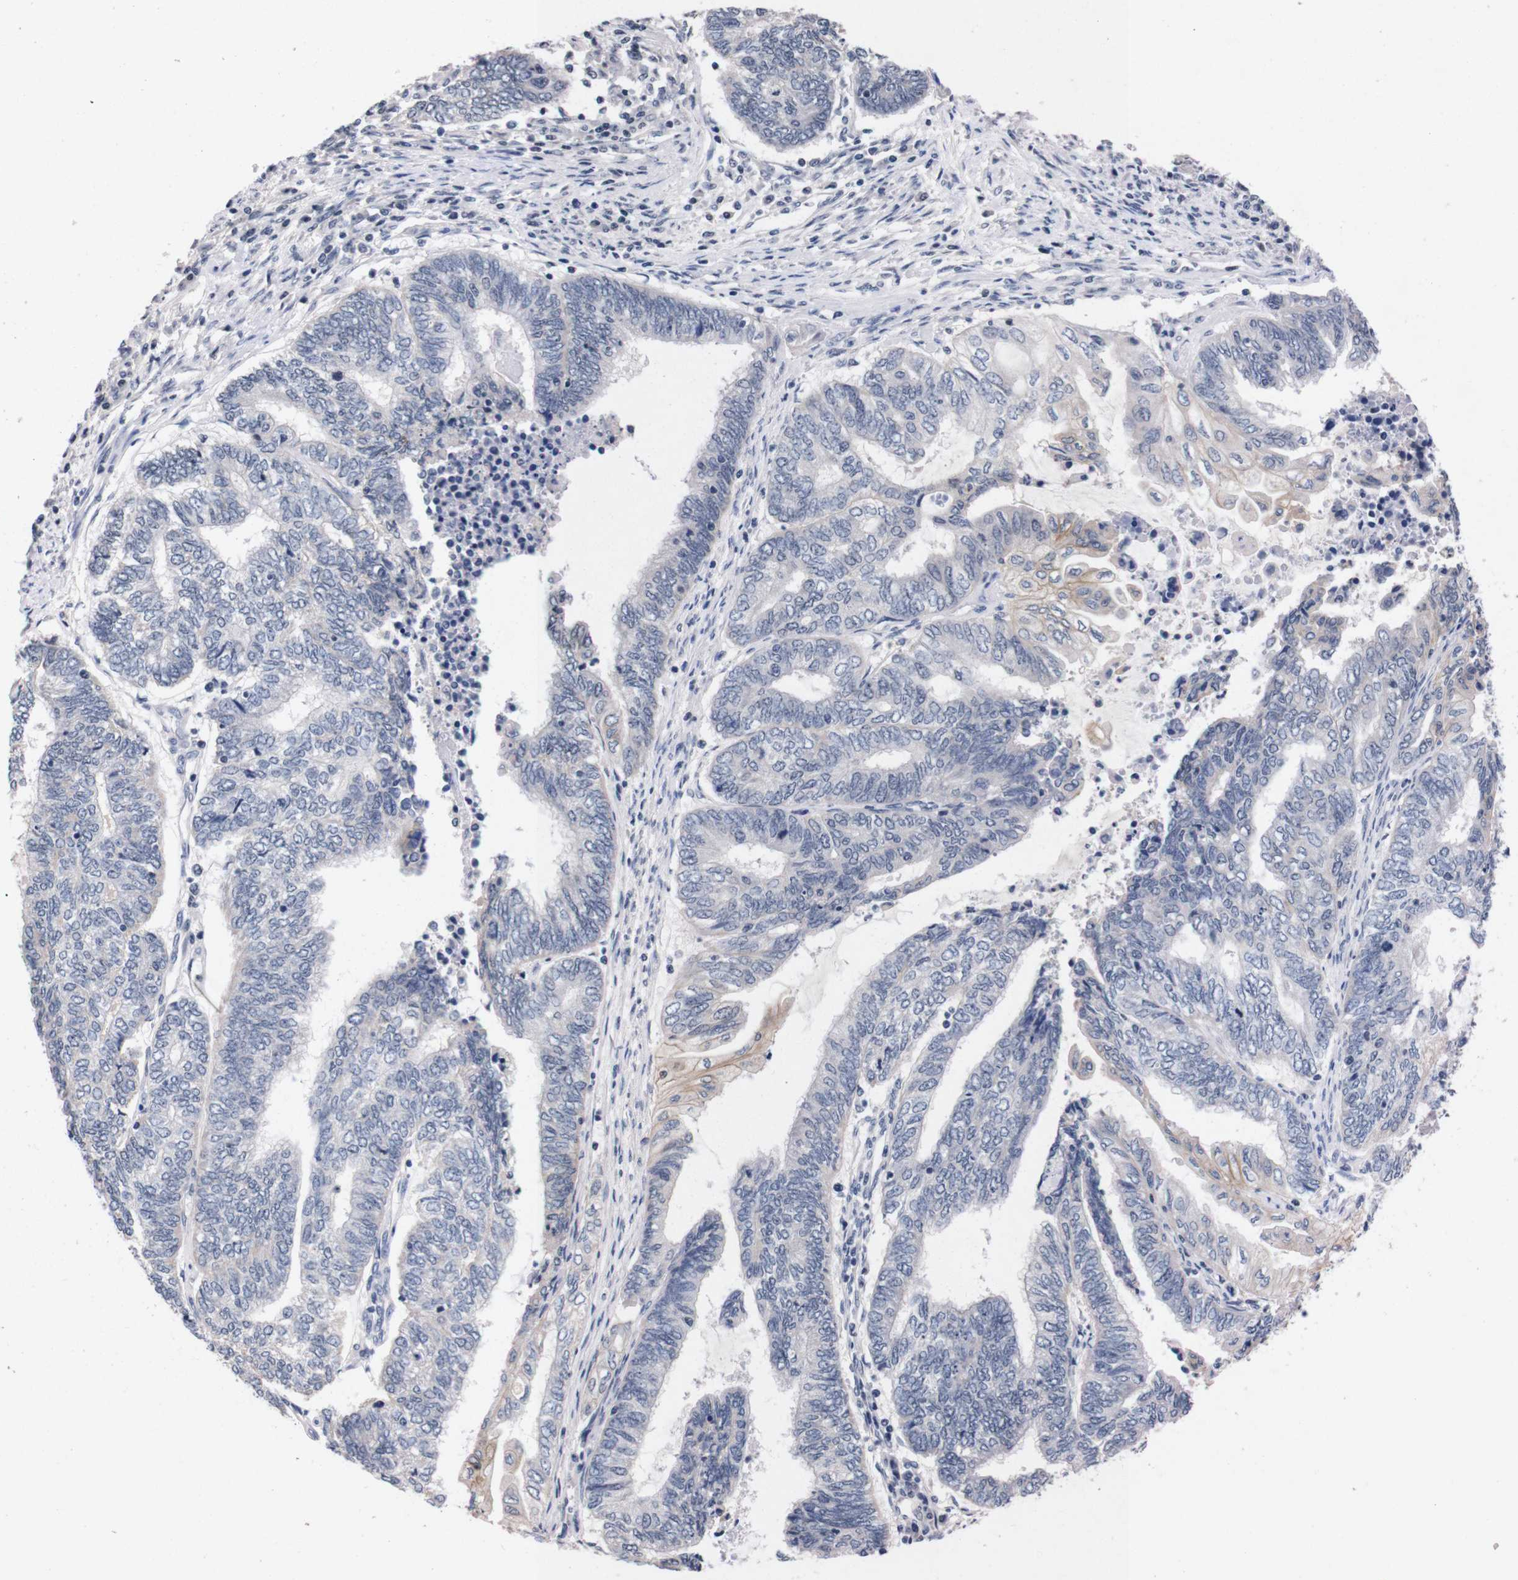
{"staining": {"intensity": "negative", "quantity": "none", "location": "none"}, "tissue": "endometrial cancer", "cell_type": "Tumor cells", "image_type": "cancer", "snomed": [{"axis": "morphology", "description": "Adenocarcinoma, NOS"}, {"axis": "topography", "description": "Uterus"}, {"axis": "topography", "description": "Endometrium"}], "caption": "A high-resolution image shows IHC staining of endometrial cancer, which displays no significant expression in tumor cells.", "gene": "TNFRSF21", "patient": {"sex": "female", "age": 70}}